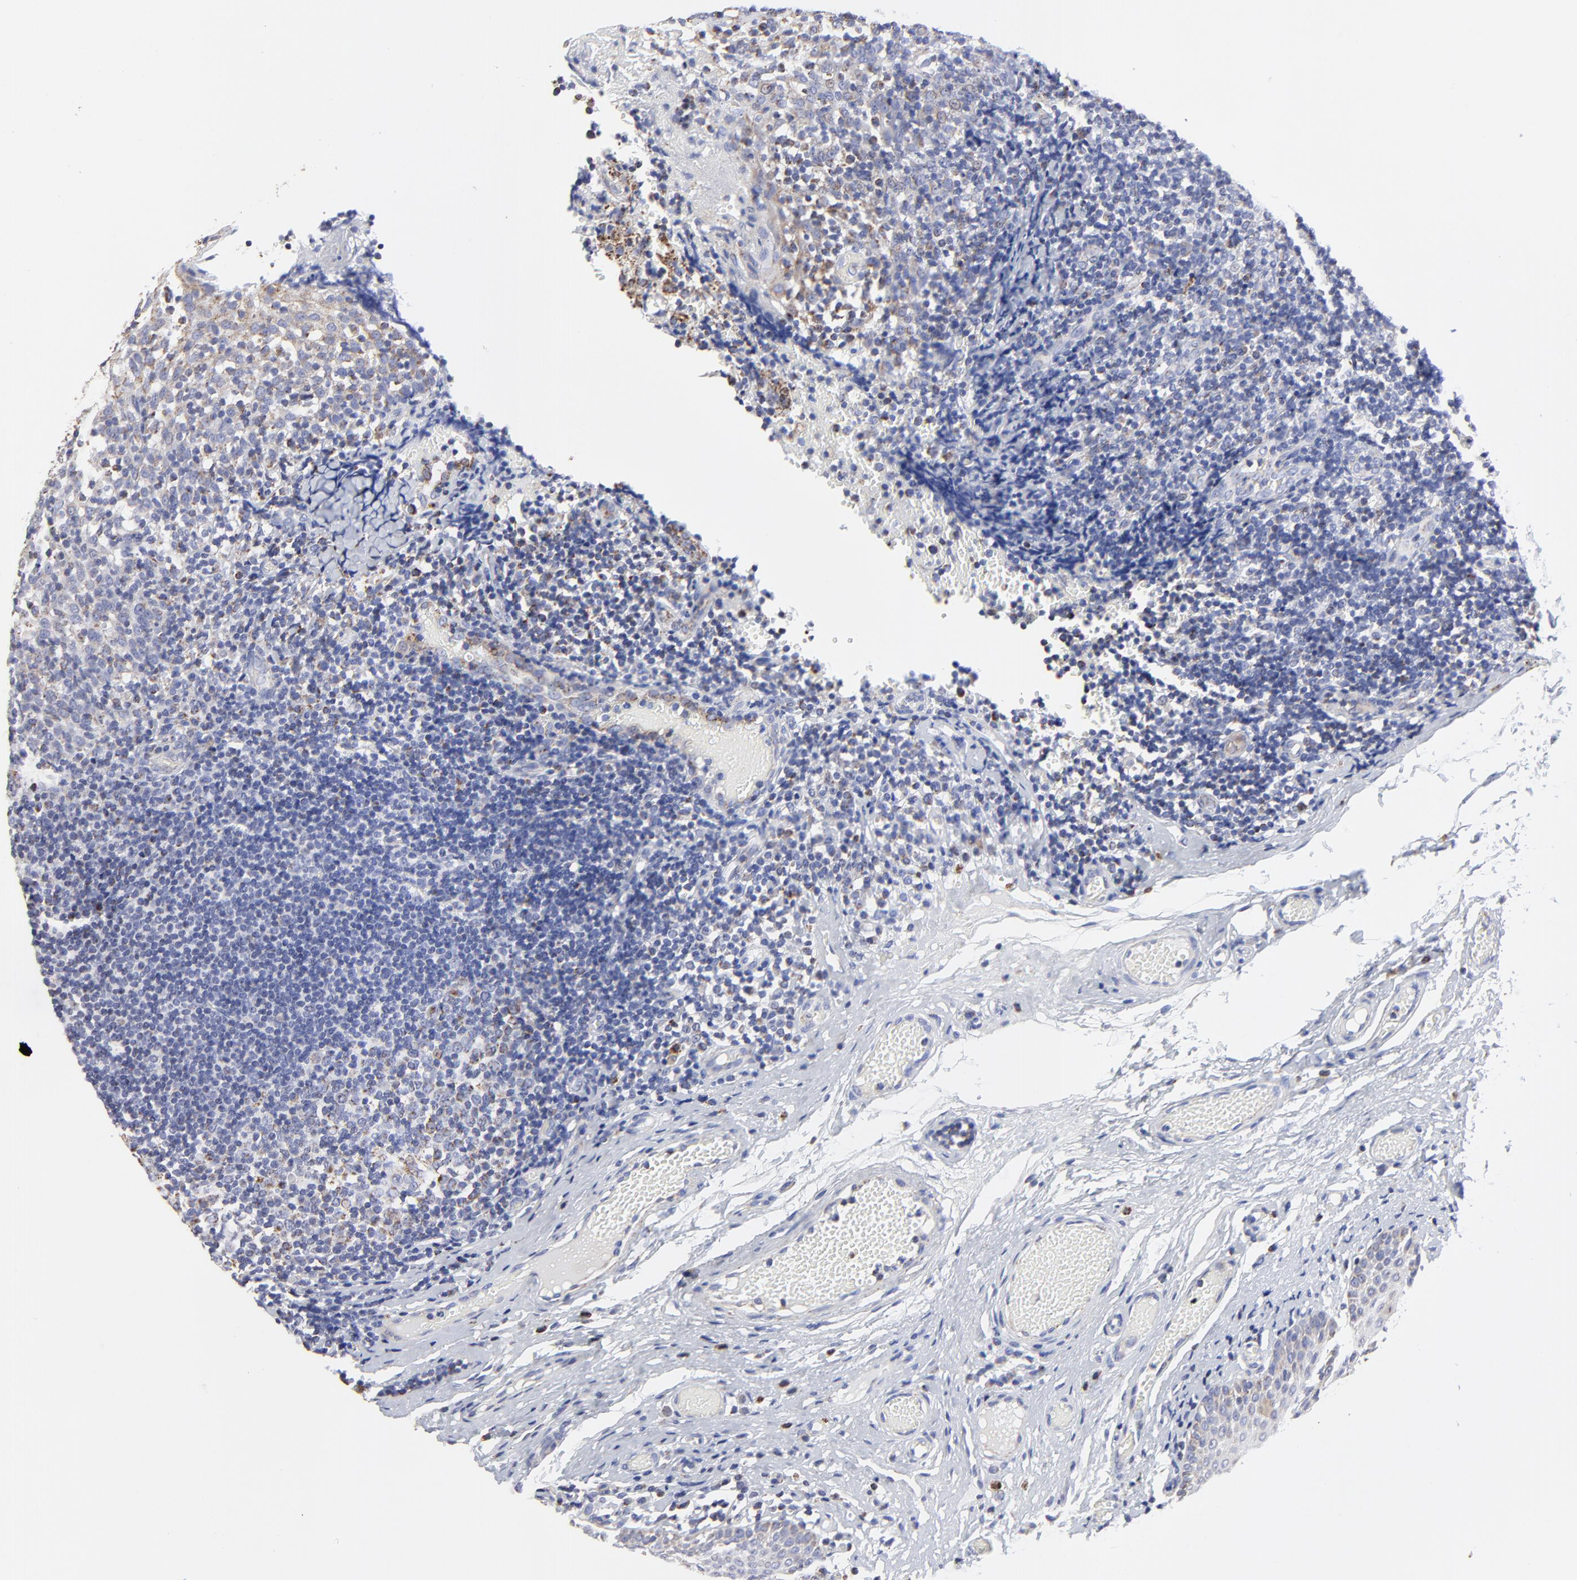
{"staining": {"intensity": "negative", "quantity": "none", "location": "none"}, "tissue": "tonsil", "cell_type": "Germinal center cells", "image_type": "normal", "snomed": [{"axis": "morphology", "description": "Normal tissue, NOS"}, {"axis": "topography", "description": "Tonsil"}], "caption": "Immunohistochemistry micrograph of unremarkable tonsil: human tonsil stained with DAB demonstrates no significant protein expression in germinal center cells. The staining is performed using DAB (3,3'-diaminobenzidine) brown chromogen with nuclei counter-stained in using hematoxylin.", "gene": "PINK1", "patient": {"sex": "female", "age": 34}}